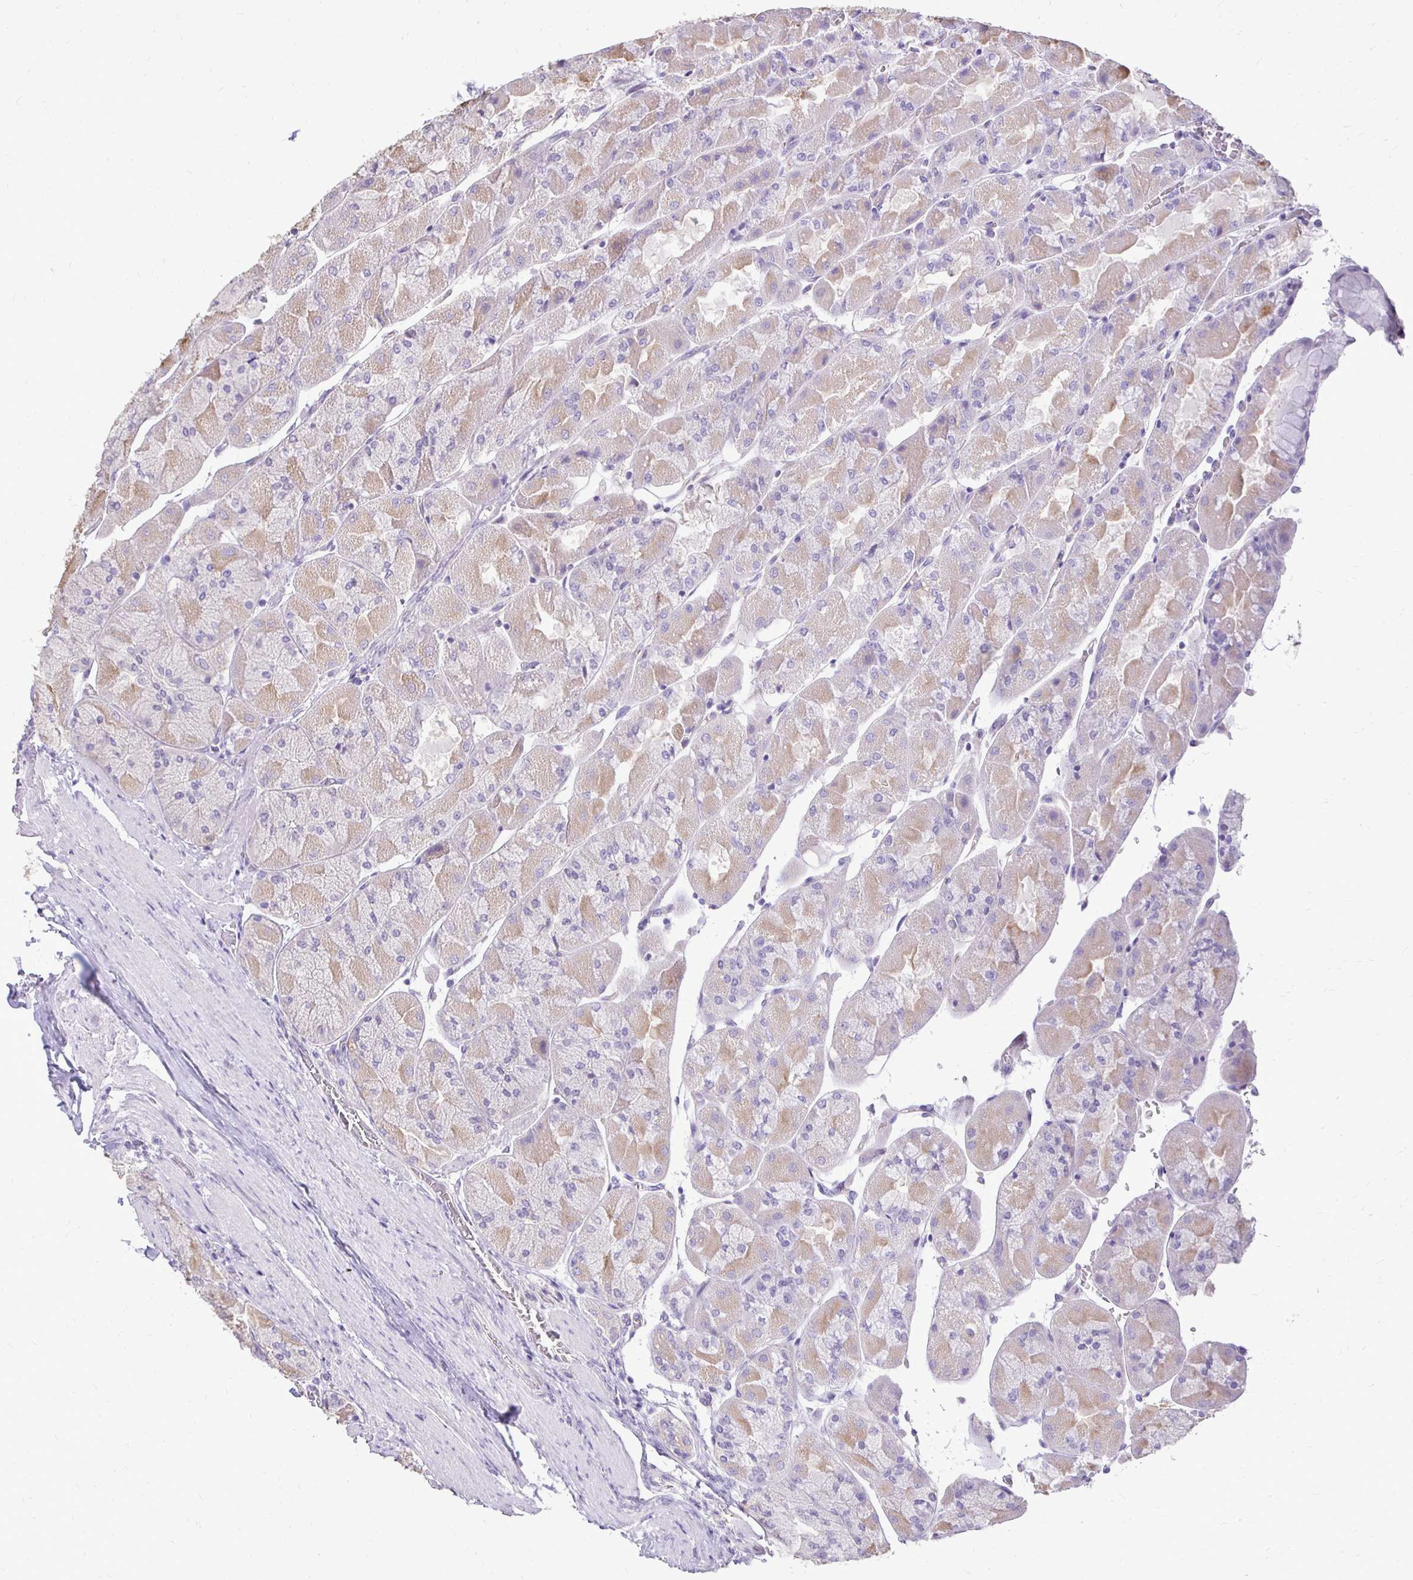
{"staining": {"intensity": "moderate", "quantity": "<25%", "location": "cytoplasmic/membranous"}, "tissue": "stomach", "cell_type": "Glandular cells", "image_type": "normal", "snomed": [{"axis": "morphology", "description": "Normal tissue, NOS"}, {"axis": "topography", "description": "Stomach"}], "caption": "Approximately <25% of glandular cells in normal stomach exhibit moderate cytoplasmic/membranous protein expression as visualized by brown immunohistochemical staining.", "gene": "GAS2", "patient": {"sex": "female", "age": 61}}